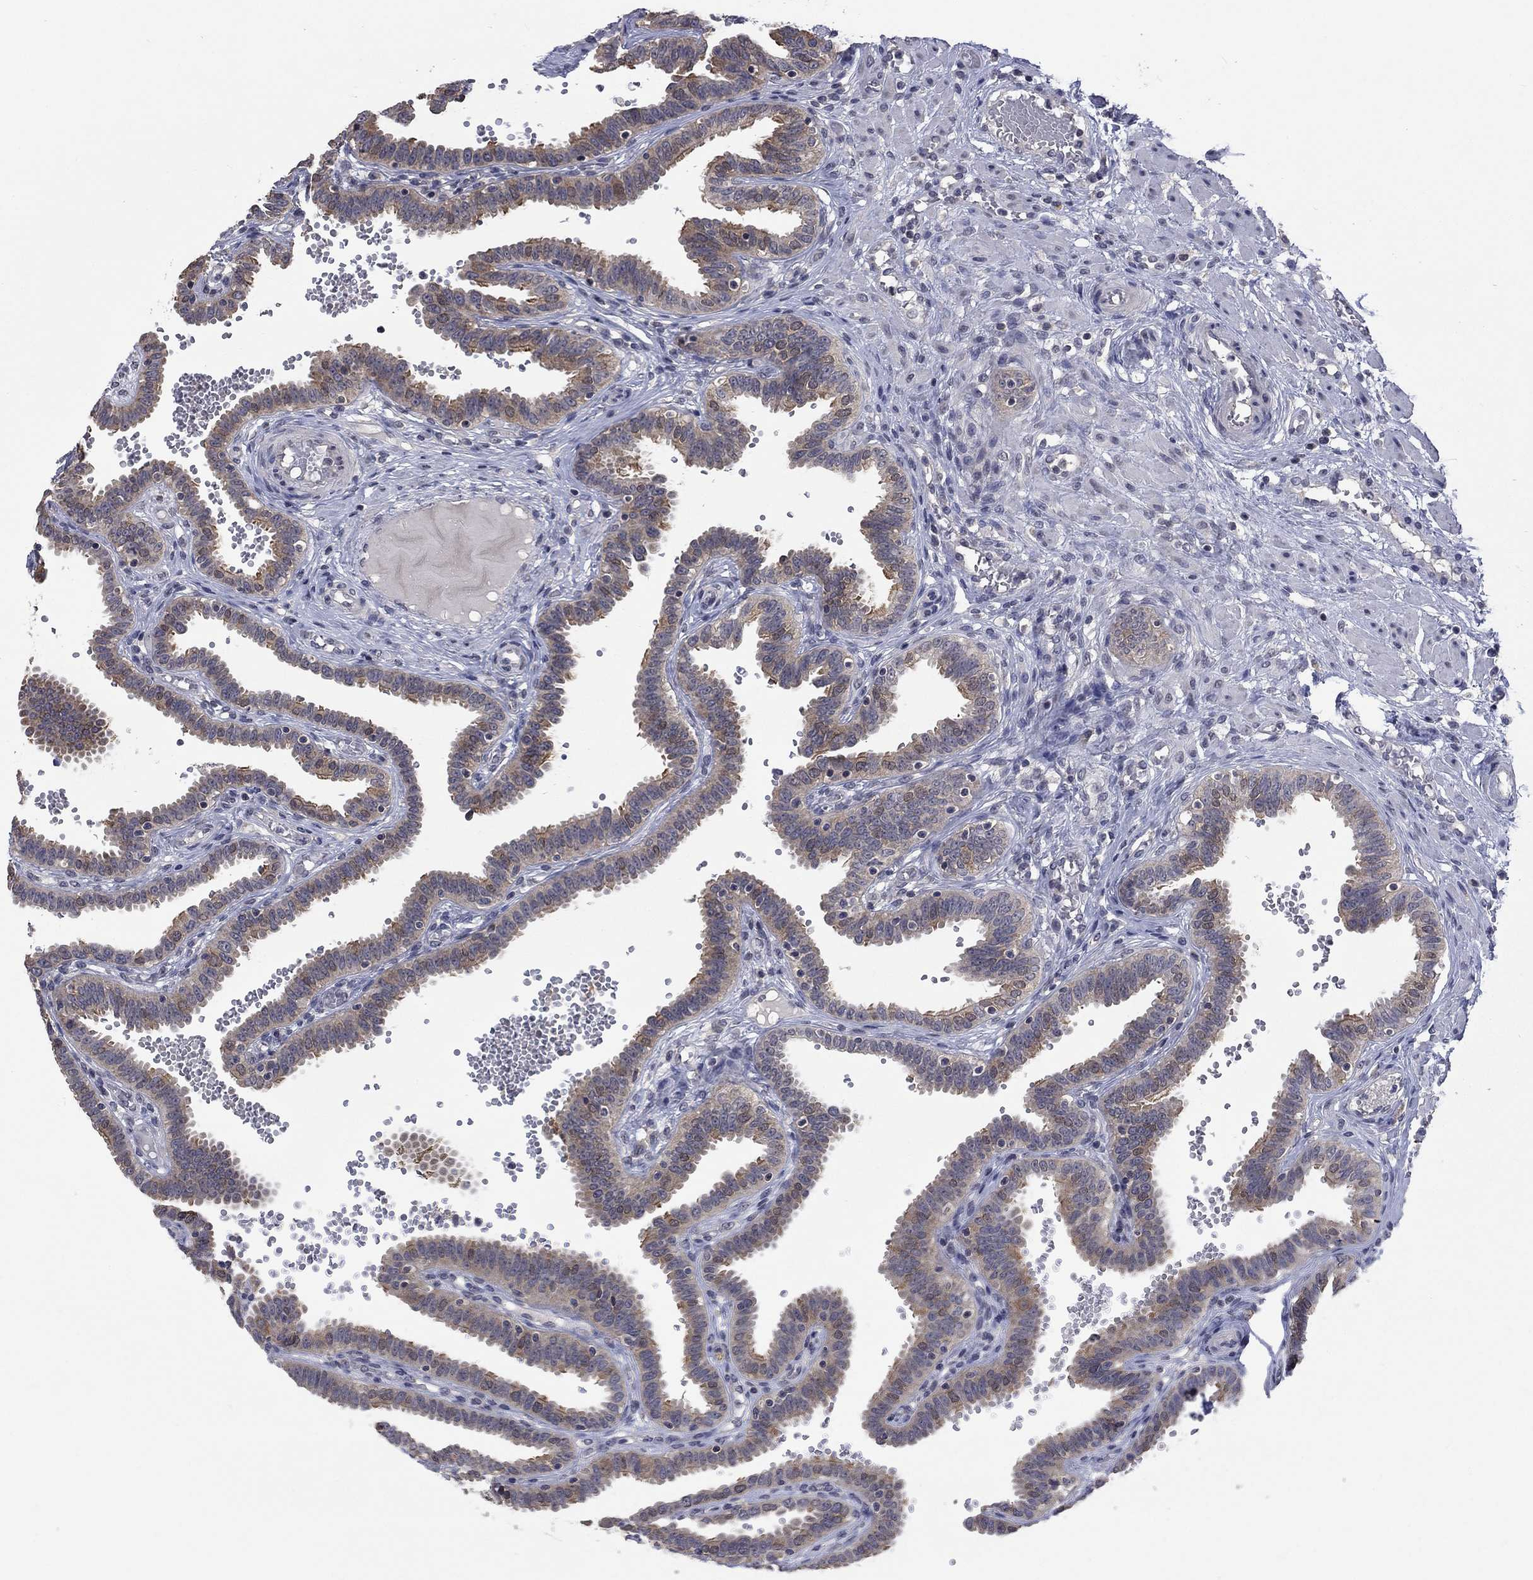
{"staining": {"intensity": "weak", "quantity": "25%-75%", "location": "cytoplasmic/membranous"}, "tissue": "fallopian tube", "cell_type": "Glandular cells", "image_type": "normal", "snomed": [{"axis": "morphology", "description": "Normal tissue, NOS"}, {"axis": "topography", "description": "Fallopian tube"}], "caption": "Protein staining of normal fallopian tube reveals weak cytoplasmic/membranous positivity in about 25%-75% of glandular cells. Nuclei are stained in blue.", "gene": "SPATA33", "patient": {"sex": "female", "age": 37}}